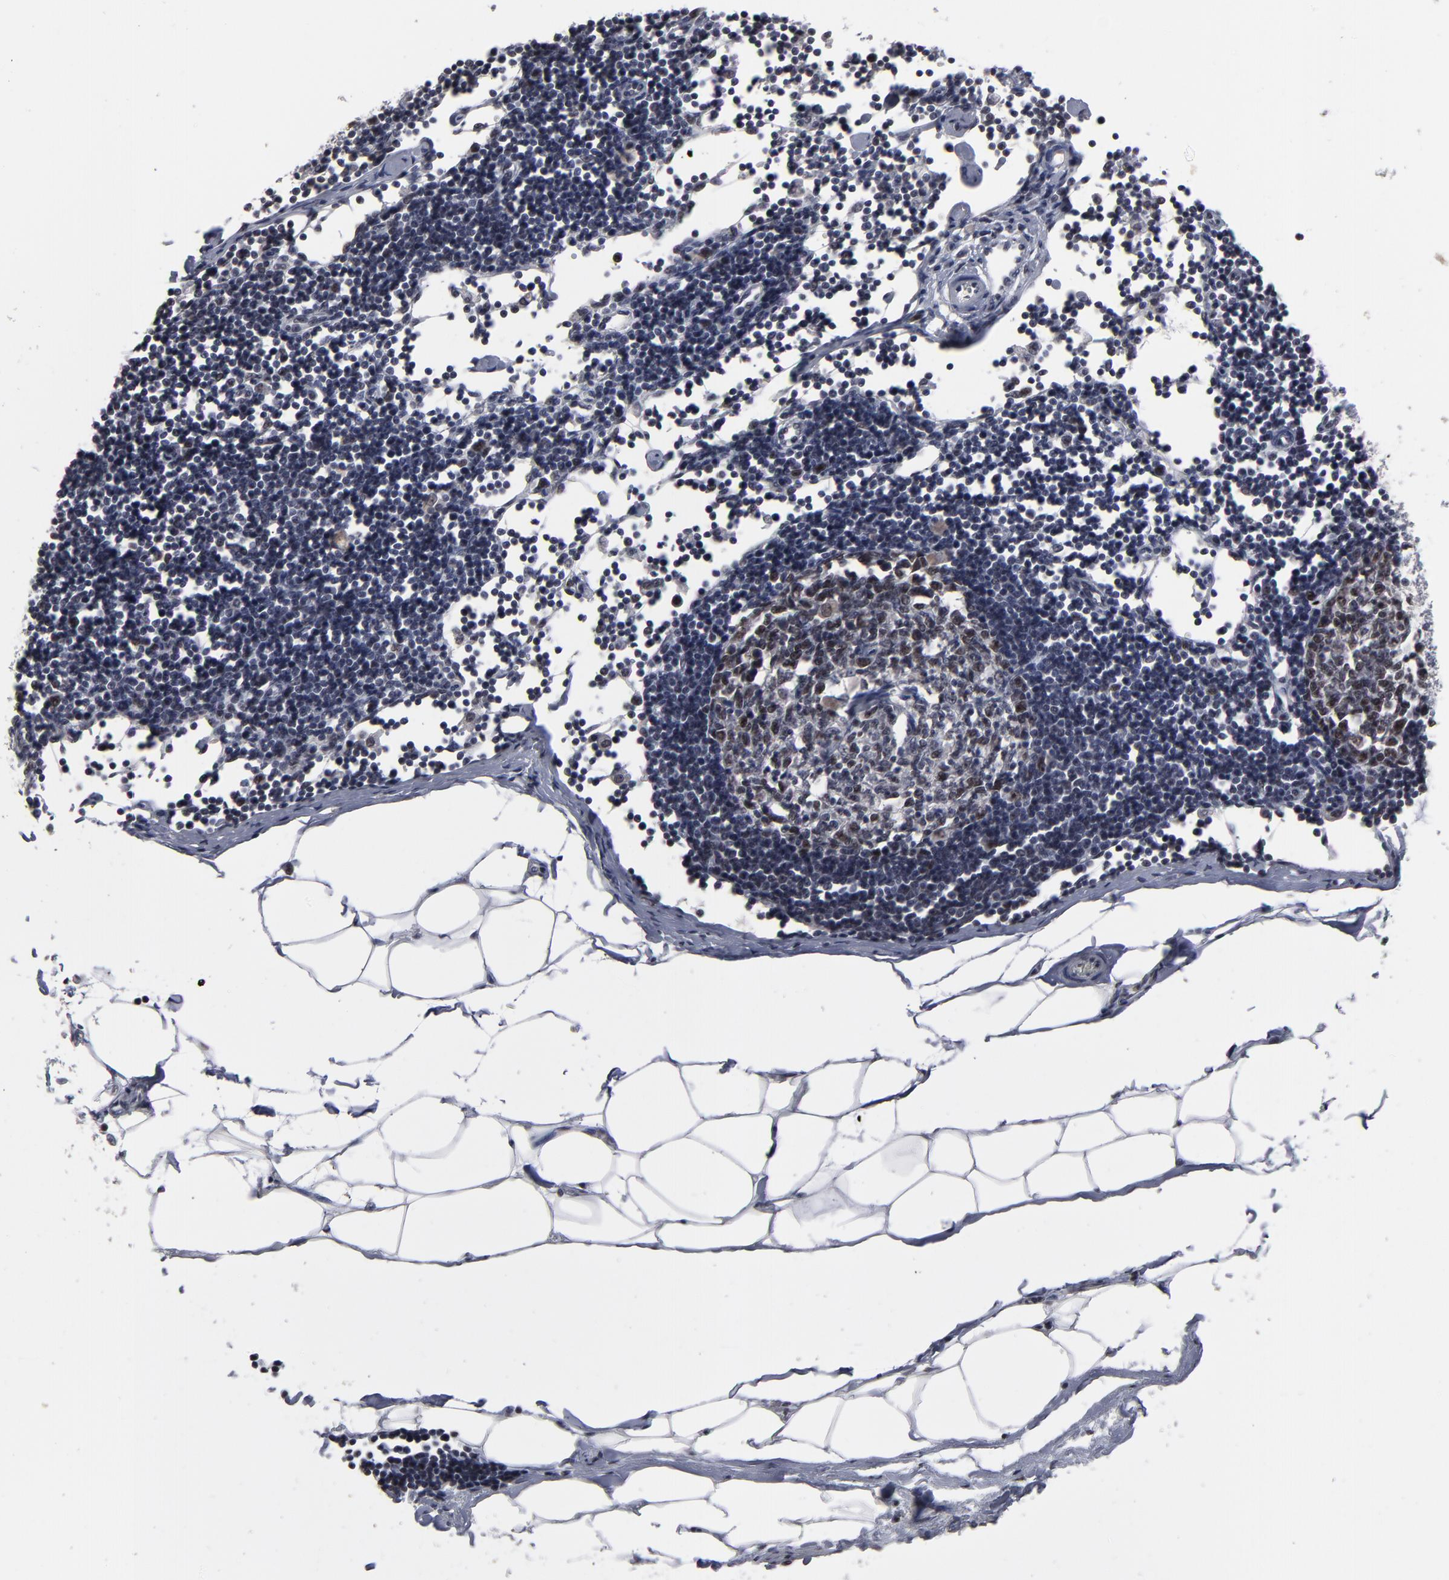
{"staining": {"intensity": "negative", "quantity": "none", "location": "none"}, "tissue": "adipose tissue", "cell_type": "Adipocytes", "image_type": "normal", "snomed": [{"axis": "morphology", "description": "Normal tissue, NOS"}, {"axis": "morphology", "description": "Adenocarcinoma, NOS"}, {"axis": "topography", "description": "Colon"}, {"axis": "topography", "description": "Peripheral nerve tissue"}], "caption": "Photomicrograph shows no protein positivity in adipocytes of benign adipose tissue. (DAB IHC visualized using brightfield microscopy, high magnification).", "gene": "SSRP1", "patient": {"sex": "male", "age": 14}}